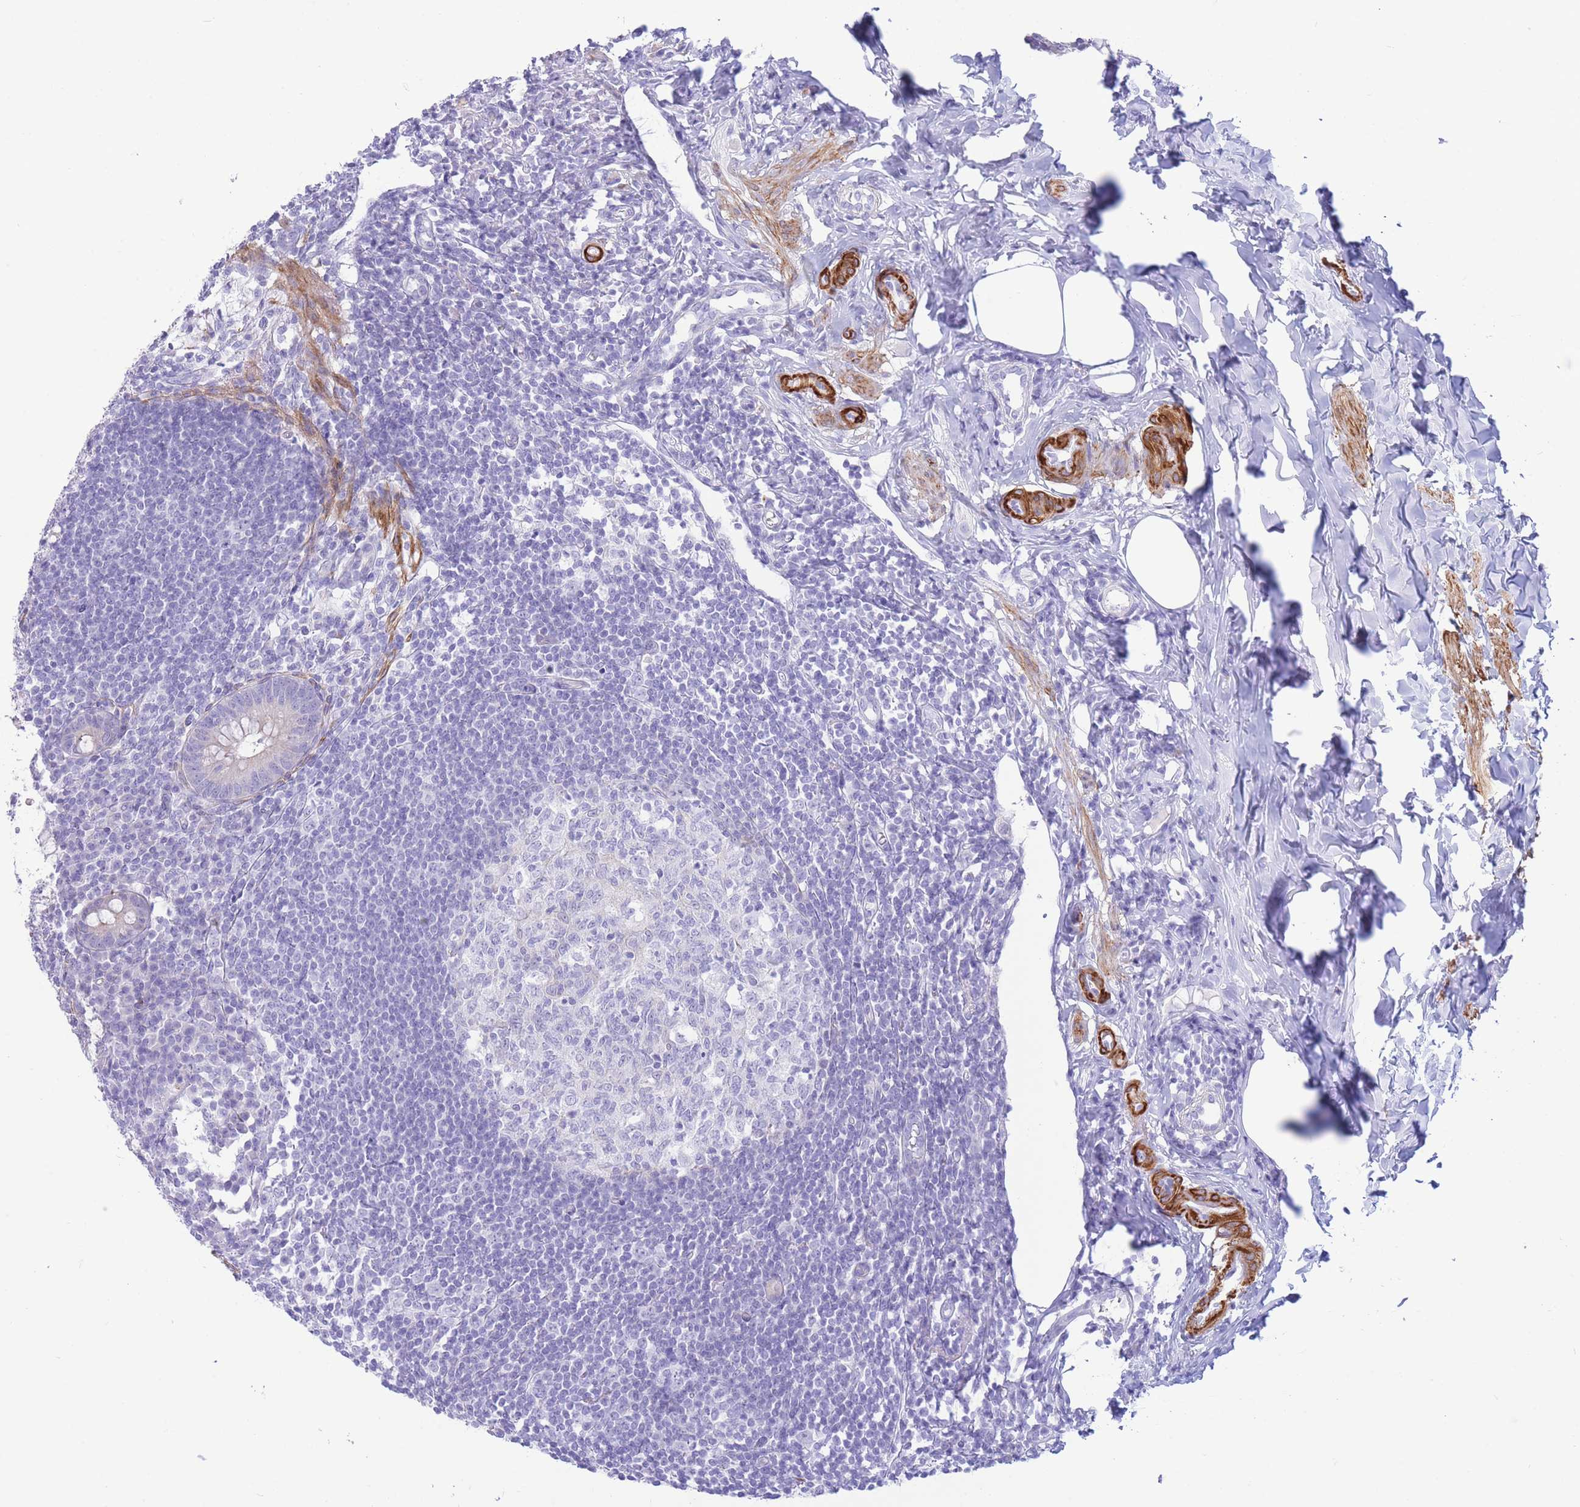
{"staining": {"intensity": "strong", "quantity": "<25%", "location": "cytoplasmic/membranous"}, "tissue": "appendix", "cell_type": "Glandular cells", "image_type": "normal", "snomed": [{"axis": "morphology", "description": "Normal tissue, NOS"}, {"axis": "topography", "description": "Appendix"}], "caption": "Benign appendix exhibits strong cytoplasmic/membranous staining in about <25% of glandular cells (Stains: DAB in brown, nuclei in blue, Microscopy: brightfield microscopy at high magnification)..", "gene": "VWA8", "patient": {"sex": "female", "age": 33}}